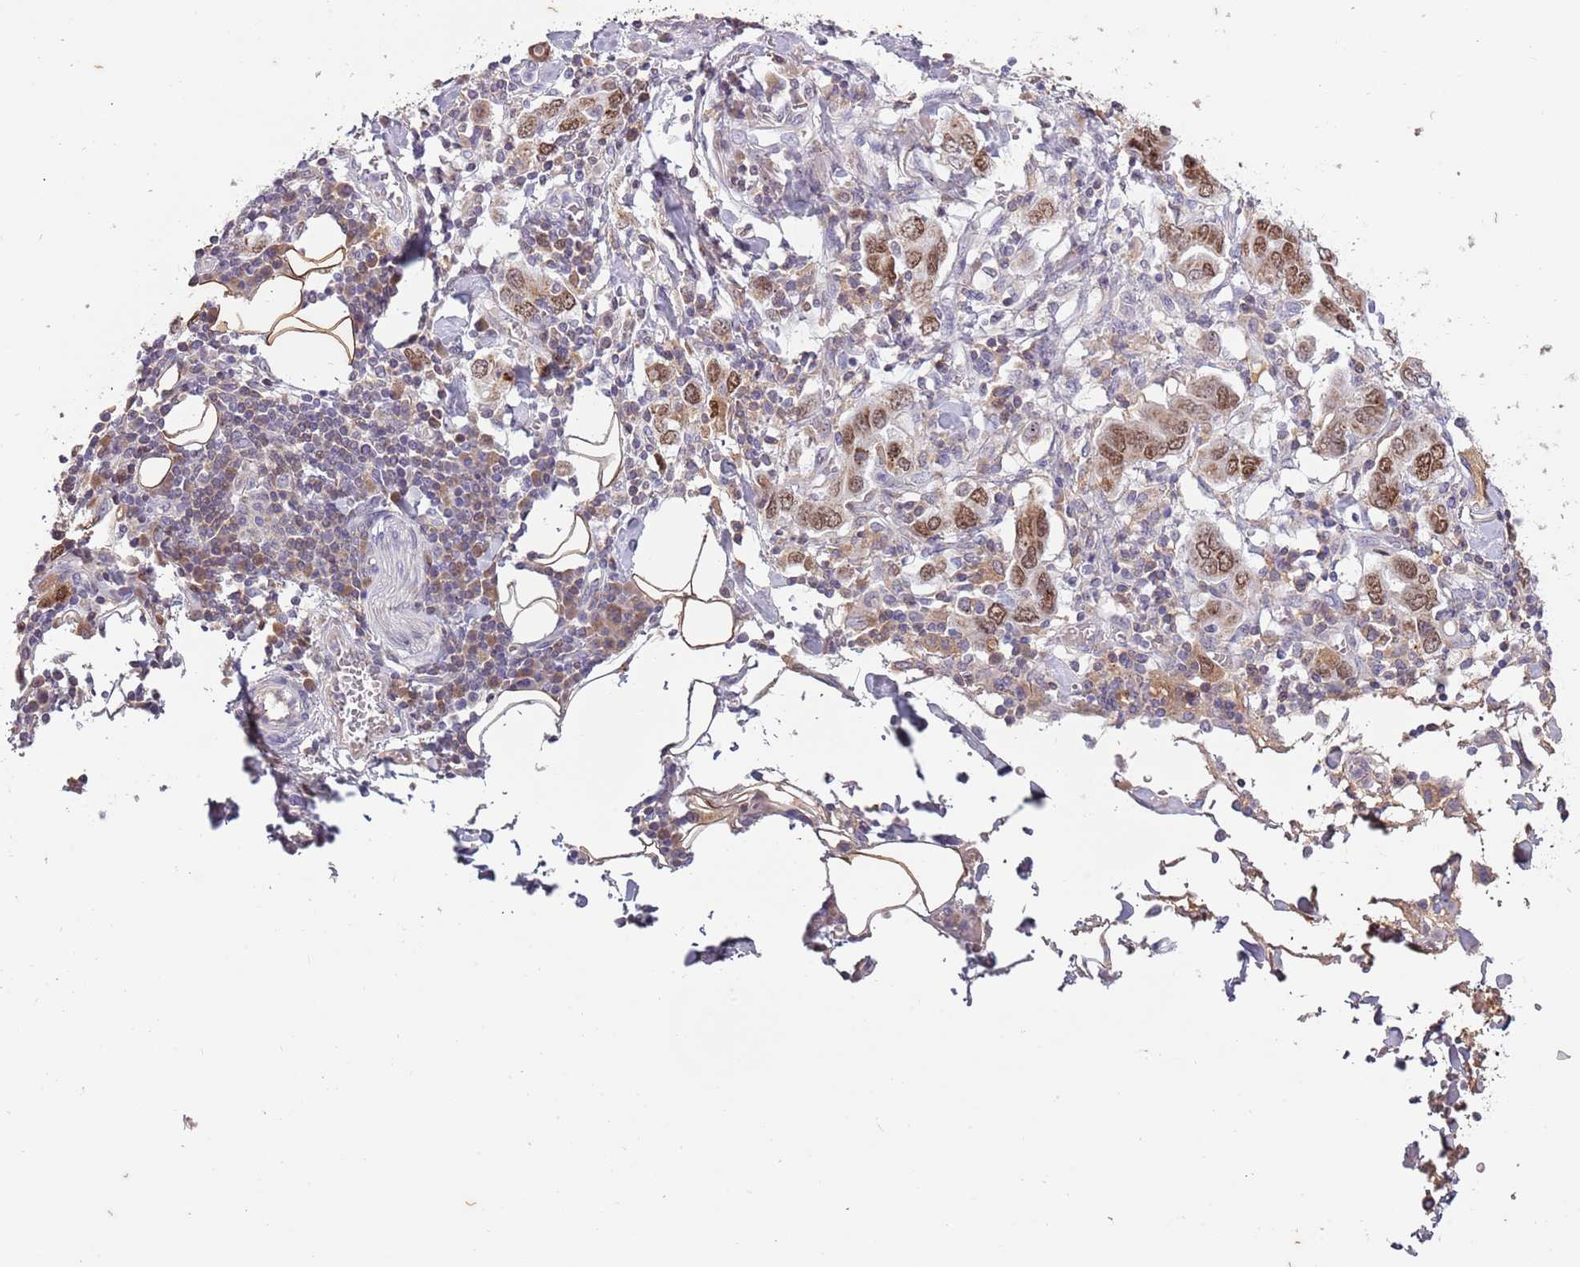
{"staining": {"intensity": "moderate", "quantity": ">75%", "location": "nuclear"}, "tissue": "stomach cancer", "cell_type": "Tumor cells", "image_type": "cancer", "snomed": [{"axis": "morphology", "description": "Adenocarcinoma, NOS"}, {"axis": "topography", "description": "Stomach, upper"}, {"axis": "topography", "description": "Stomach"}], "caption": "IHC photomicrograph of neoplastic tissue: stomach adenocarcinoma stained using IHC exhibits medium levels of moderate protein expression localized specifically in the nuclear of tumor cells, appearing as a nuclear brown color.", "gene": "SYS1", "patient": {"sex": "male", "age": 62}}